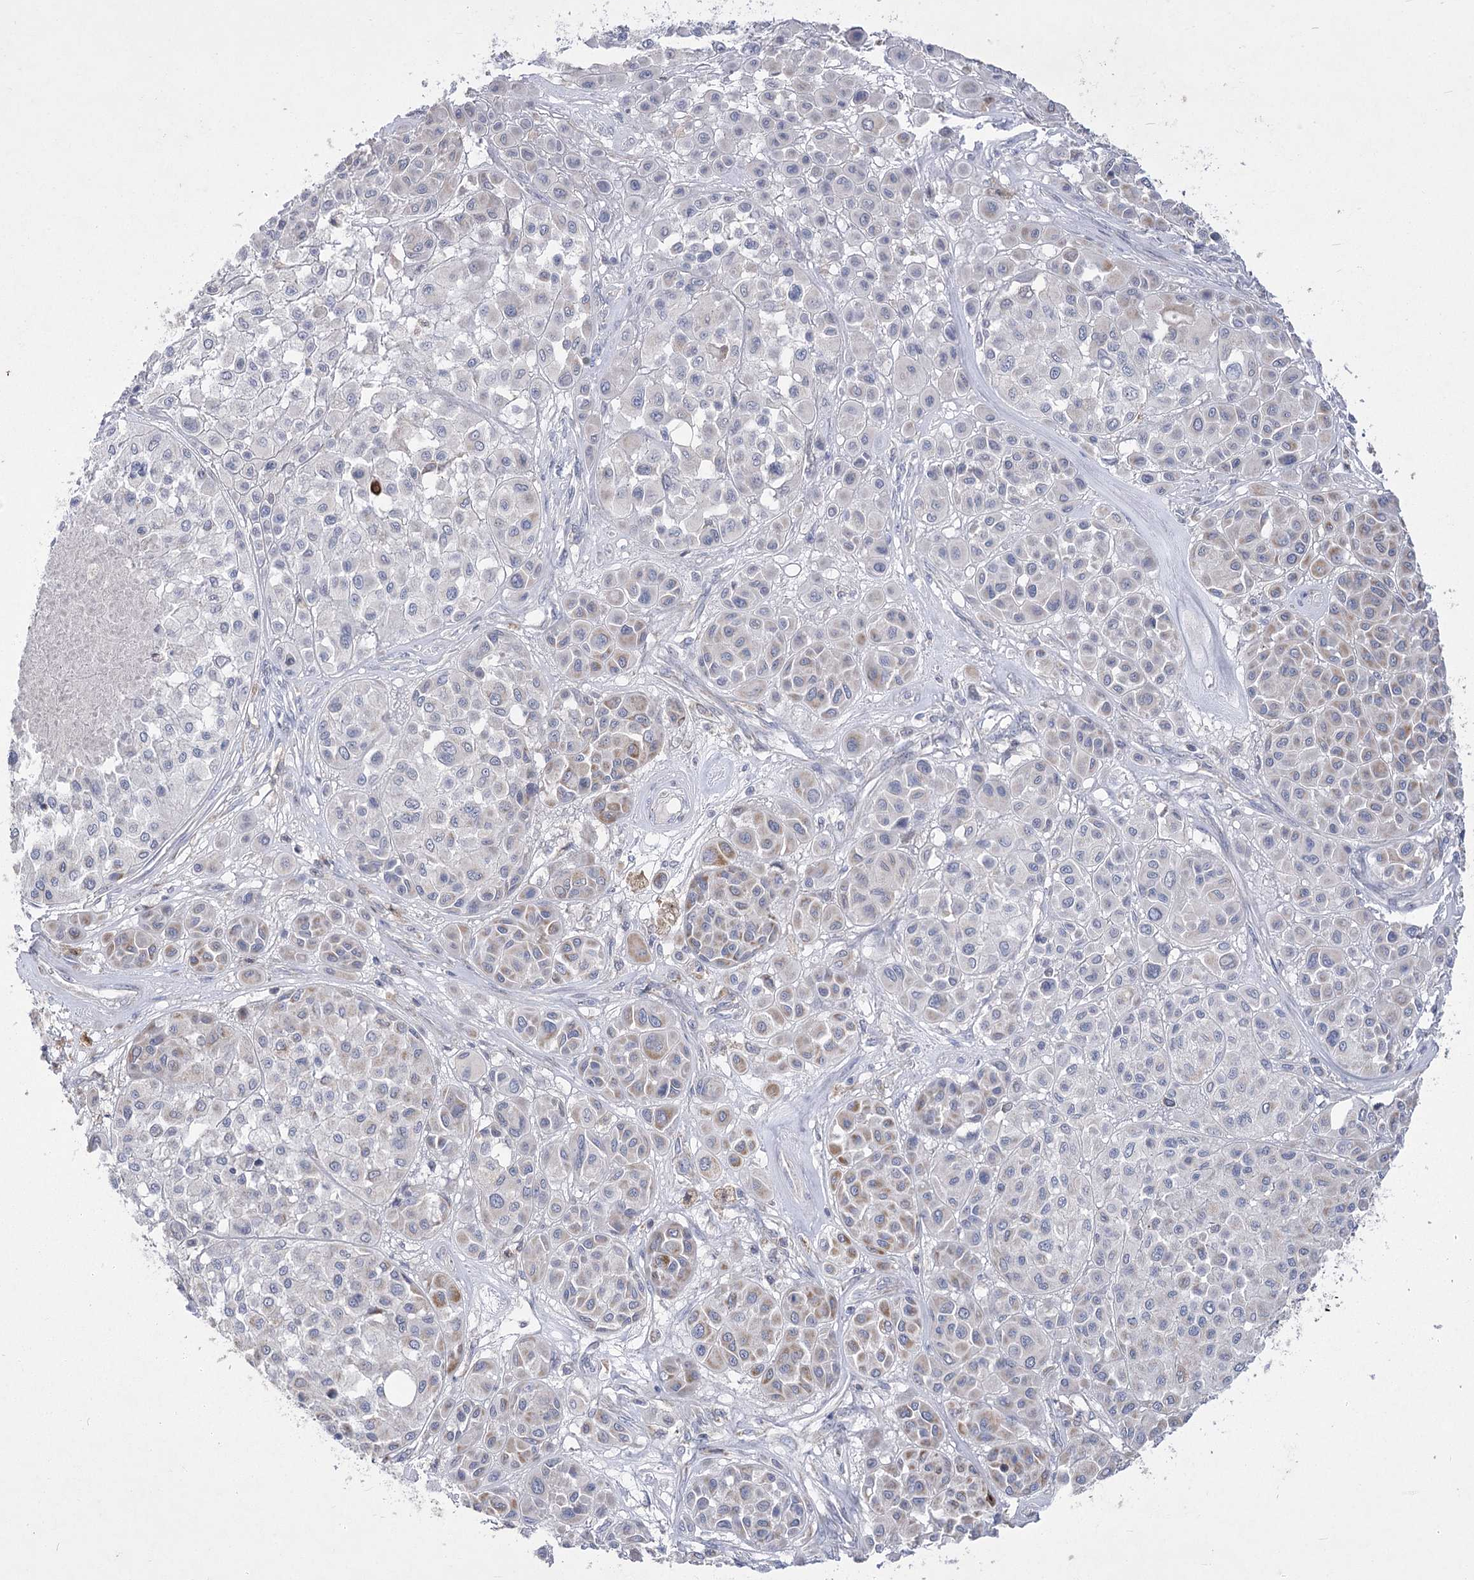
{"staining": {"intensity": "weak", "quantity": "<25%", "location": "cytoplasmic/membranous"}, "tissue": "melanoma", "cell_type": "Tumor cells", "image_type": "cancer", "snomed": [{"axis": "morphology", "description": "Malignant melanoma, Metastatic site"}, {"axis": "topography", "description": "Soft tissue"}], "caption": "An IHC photomicrograph of melanoma is shown. There is no staining in tumor cells of melanoma.", "gene": "PDHB", "patient": {"sex": "male", "age": 41}}